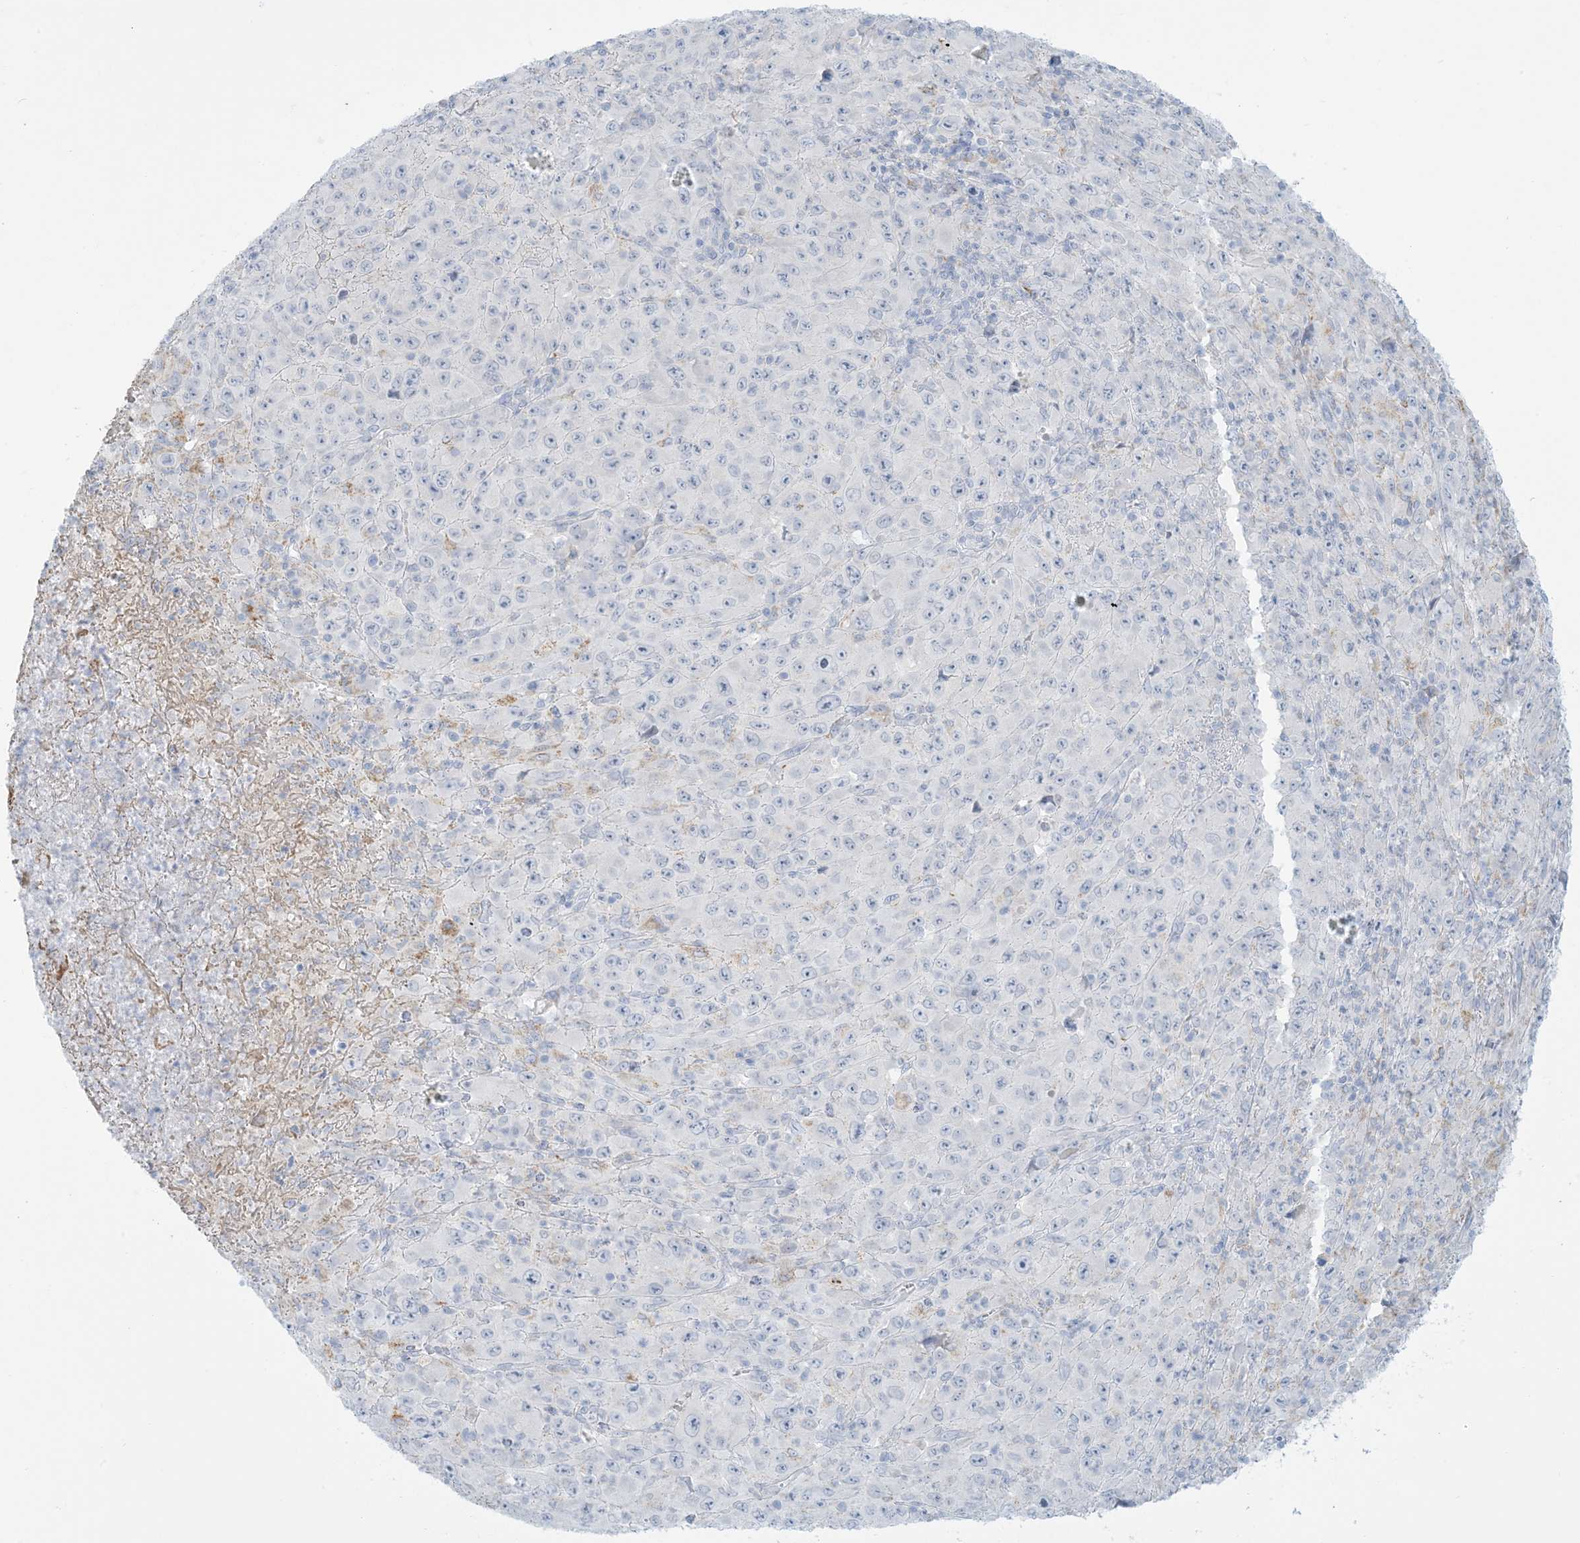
{"staining": {"intensity": "negative", "quantity": "none", "location": "none"}, "tissue": "melanoma", "cell_type": "Tumor cells", "image_type": "cancer", "snomed": [{"axis": "morphology", "description": "Malignant melanoma, Metastatic site"}, {"axis": "topography", "description": "Skin"}], "caption": "Immunohistochemical staining of human malignant melanoma (metastatic site) demonstrates no significant expression in tumor cells. (Stains: DAB immunohistochemistry with hematoxylin counter stain, Microscopy: brightfield microscopy at high magnification).", "gene": "ZDHHC4", "patient": {"sex": "female", "age": 56}}